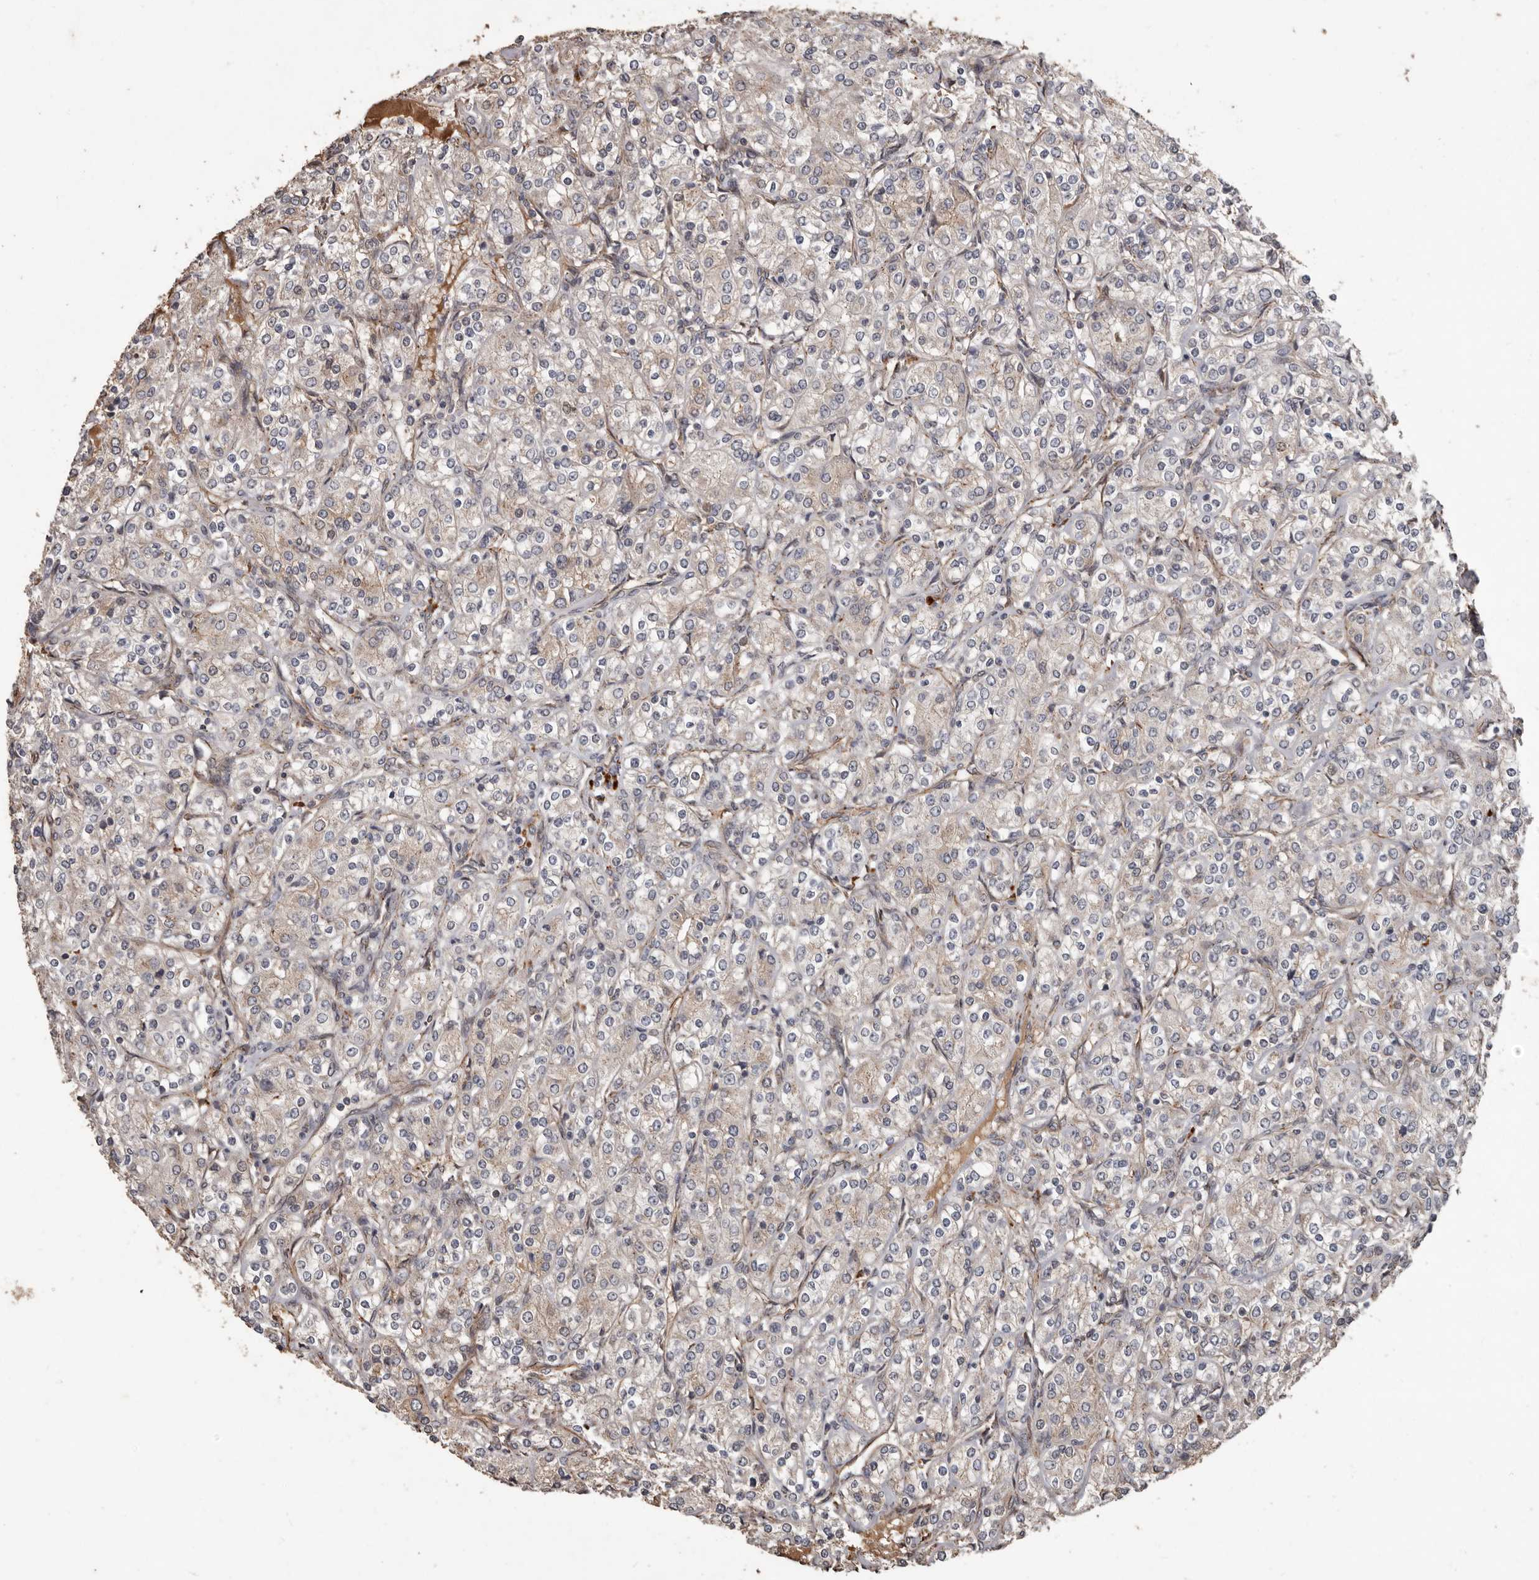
{"staining": {"intensity": "negative", "quantity": "none", "location": "none"}, "tissue": "renal cancer", "cell_type": "Tumor cells", "image_type": "cancer", "snomed": [{"axis": "morphology", "description": "Adenocarcinoma, NOS"}, {"axis": "topography", "description": "Kidney"}], "caption": "A micrograph of renal cancer (adenocarcinoma) stained for a protein demonstrates no brown staining in tumor cells. (Immunohistochemistry, brightfield microscopy, high magnification).", "gene": "BRAT1", "patient": {"sex": "male", "age": 77}}